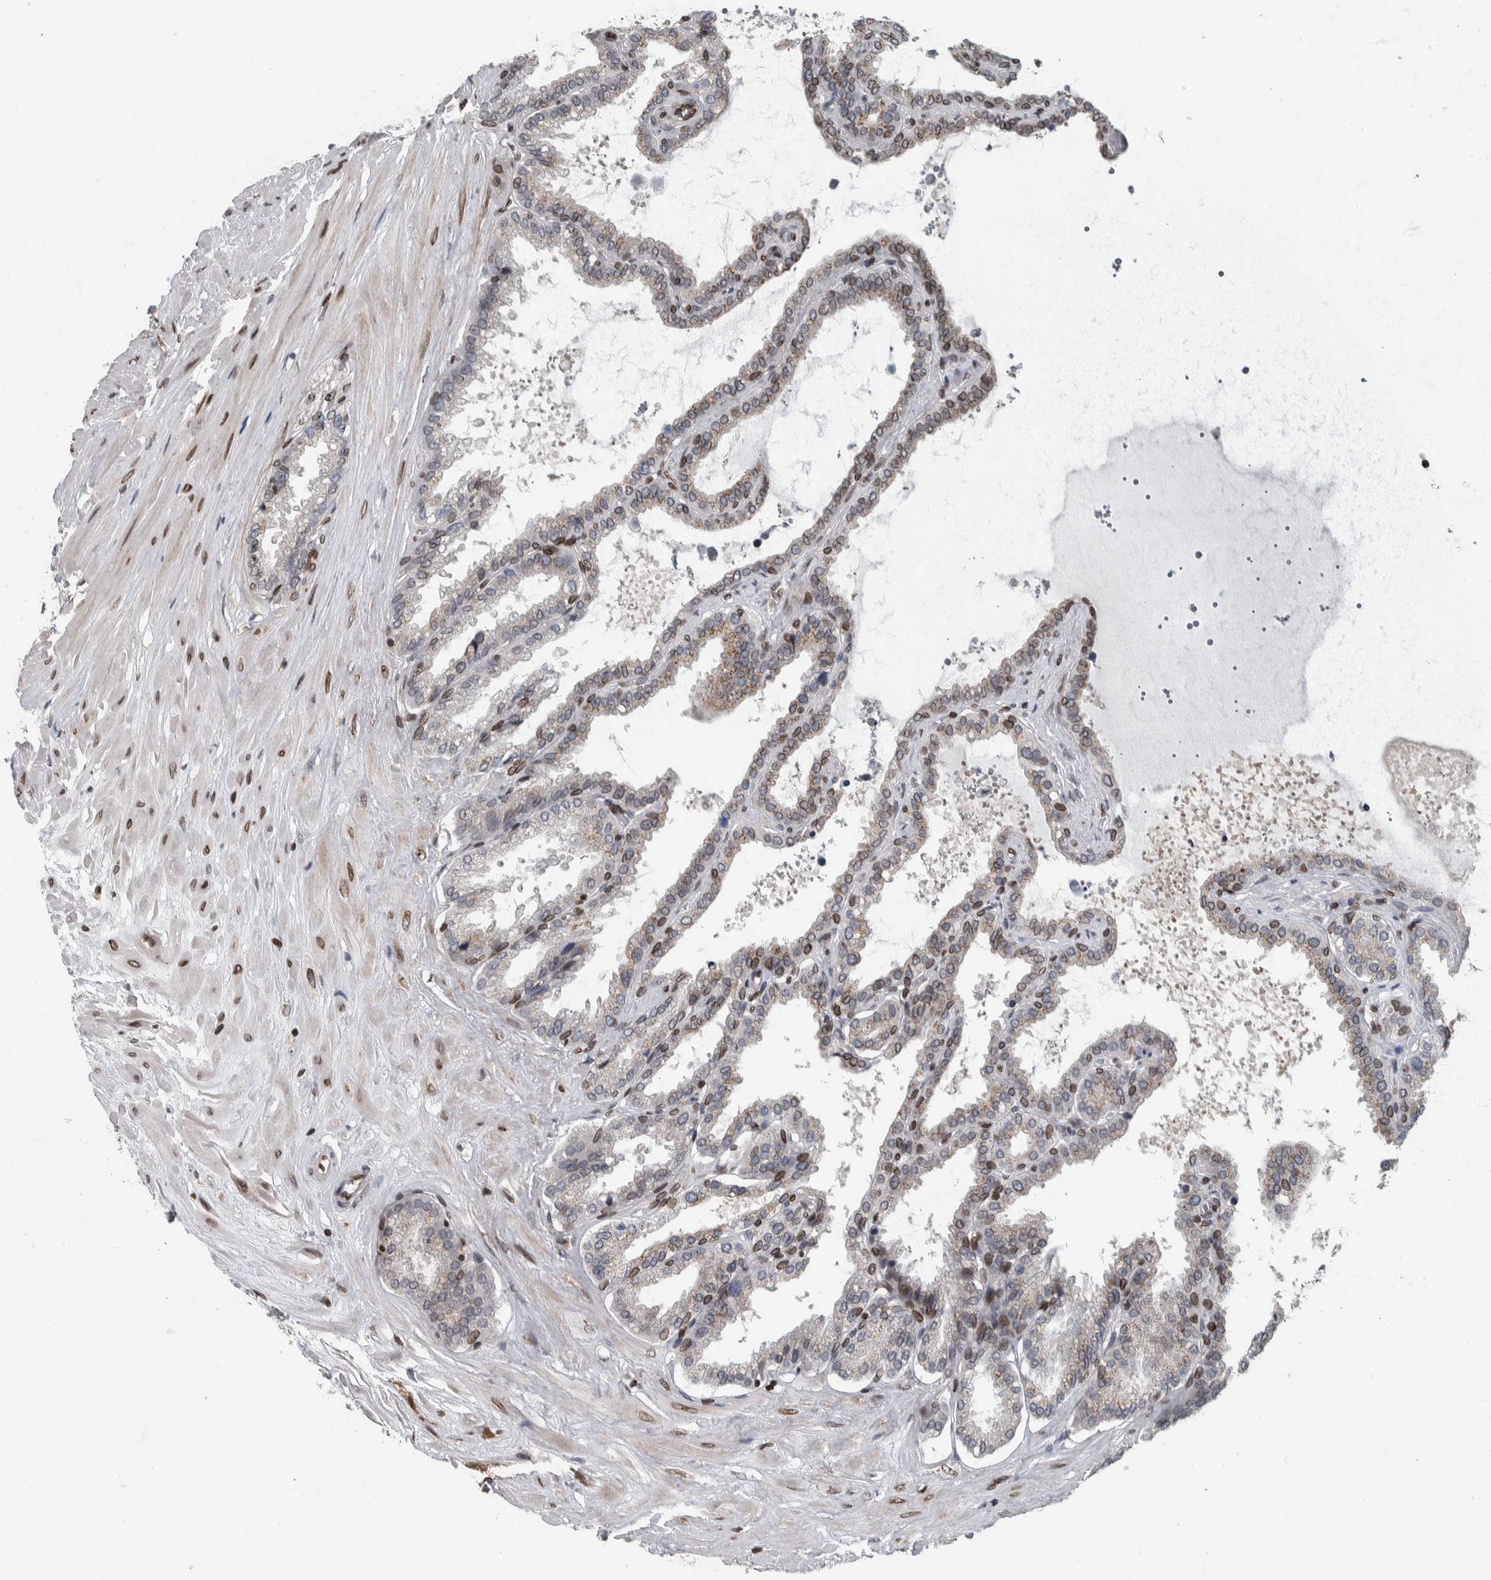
{"staining": {"intensity": "moderate", "quantity": "<25%", "location": "cytoplasmic/membranous,nuclear"}, "tissue": "seminal vesicle", "cell_type": "Glandular cells", "image_type": "normal", "snomed": [{"axis": "morphology", "description": "Normal tissue, NOS"}, {"axis": "topography", "description": "Seminal veicle"}], "caption": "Immunohistochemistry photomicrograph of unremarkable seminal vesicle stained for a protein (brown), which shows low levels of moderate cytoplasmic/membranous,nuclear positivity in about <25% of glandular cells.", "gene": "FAM135B", "patient": {"sex": "male", "age": 46}}